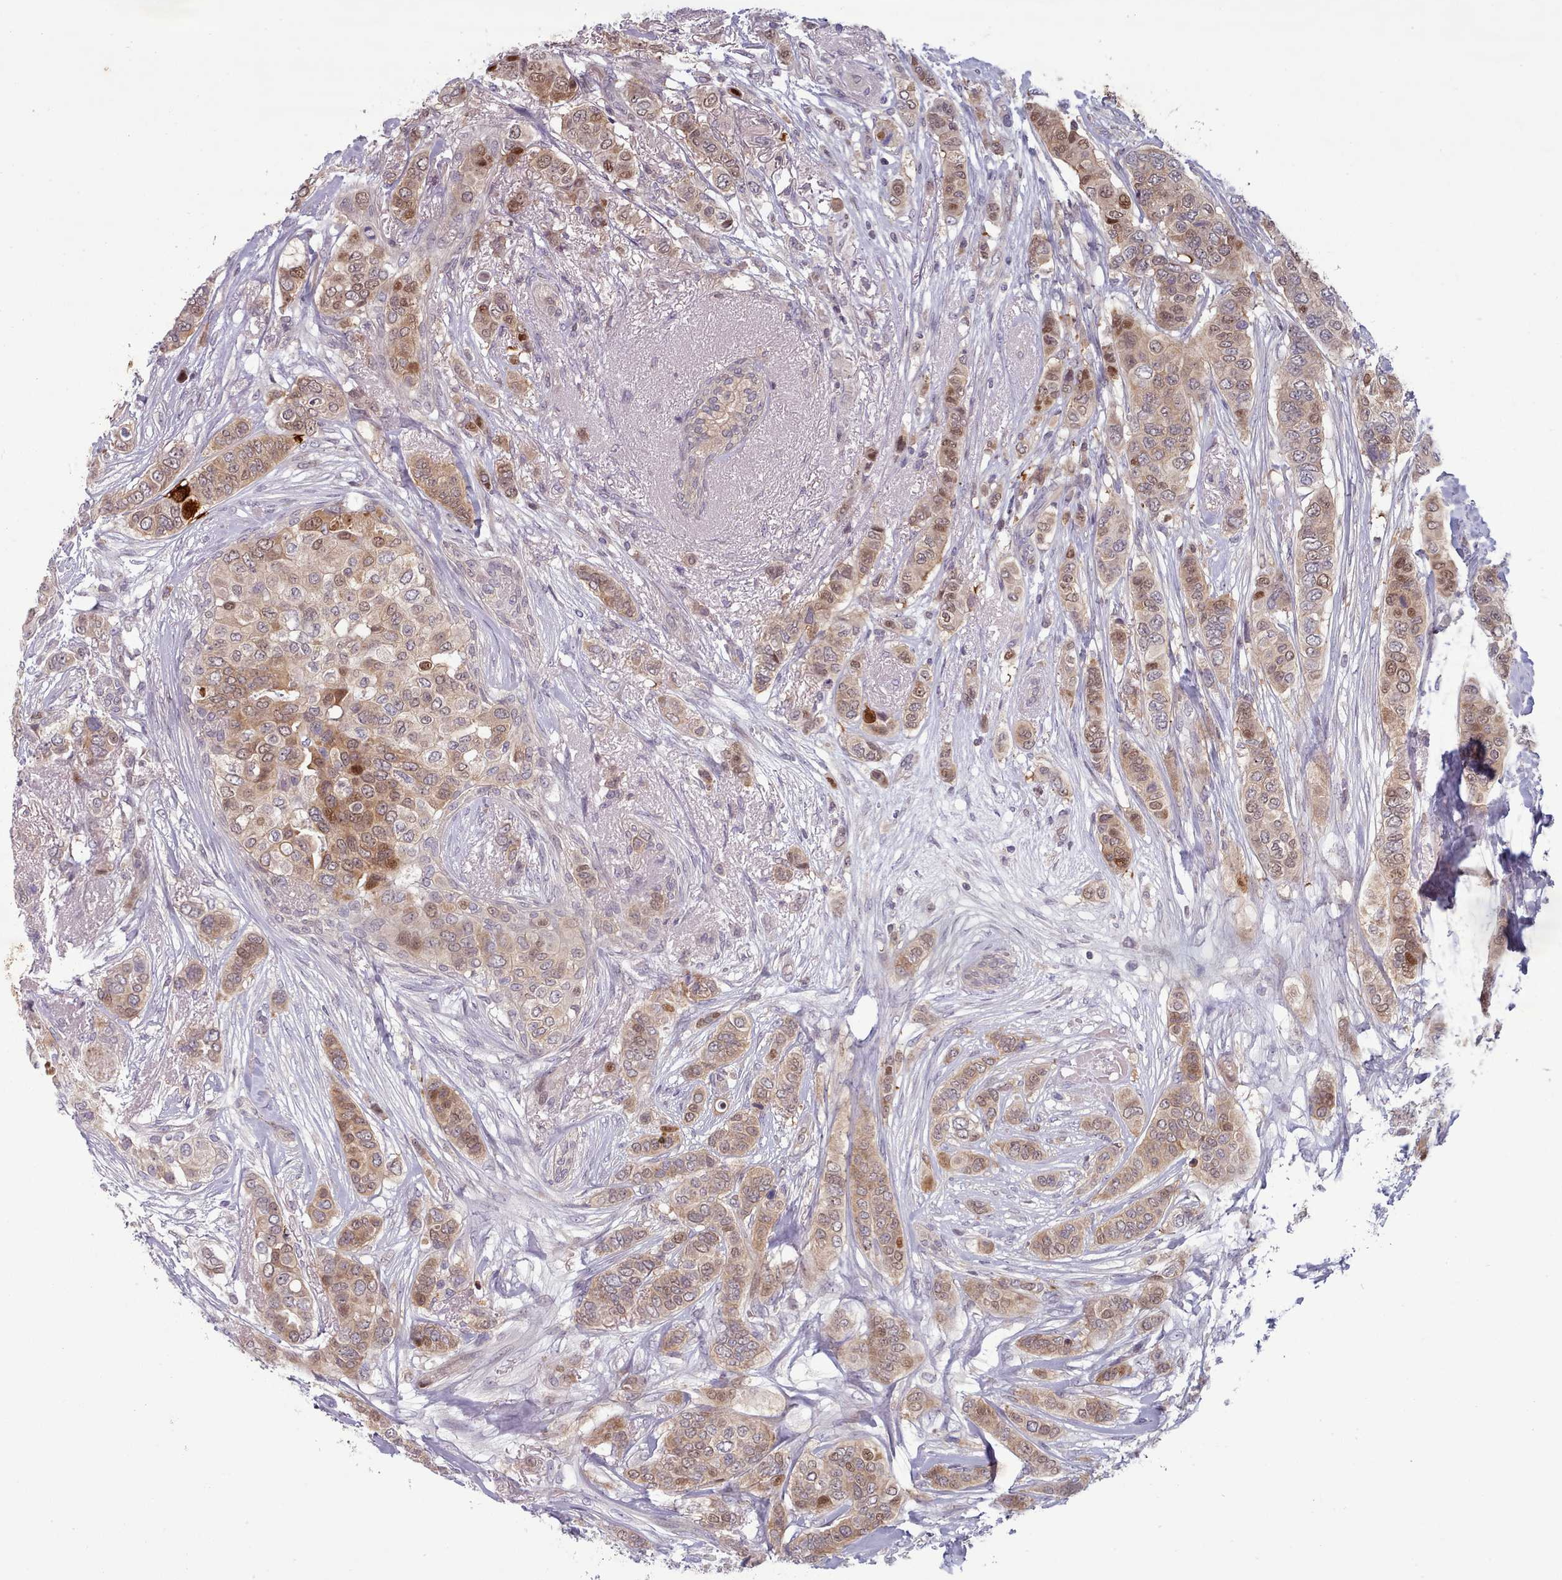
{"staining": {"intensity": "moderate", "quantity": ">75%", "location": "cytoplasmic/membranous,nuclear"}, "tissue": "breast cancer", "cell_type": "Tumor cells", "image_type": "cancer", "snomed": [{"axis": "morphology", "description": "Lobular carcinoma"}, {"axis": "topography", "description": "Breast"}], "caption": "Protein expression analysis of breast cancer (lobular carcinoma) exhibits moderate cytoplasmic/membranous and nuclear positivity in approximately >75% of tumor cells.", "gene": "CLNS1A", "patient": {"sex": "female", "age": 51}}